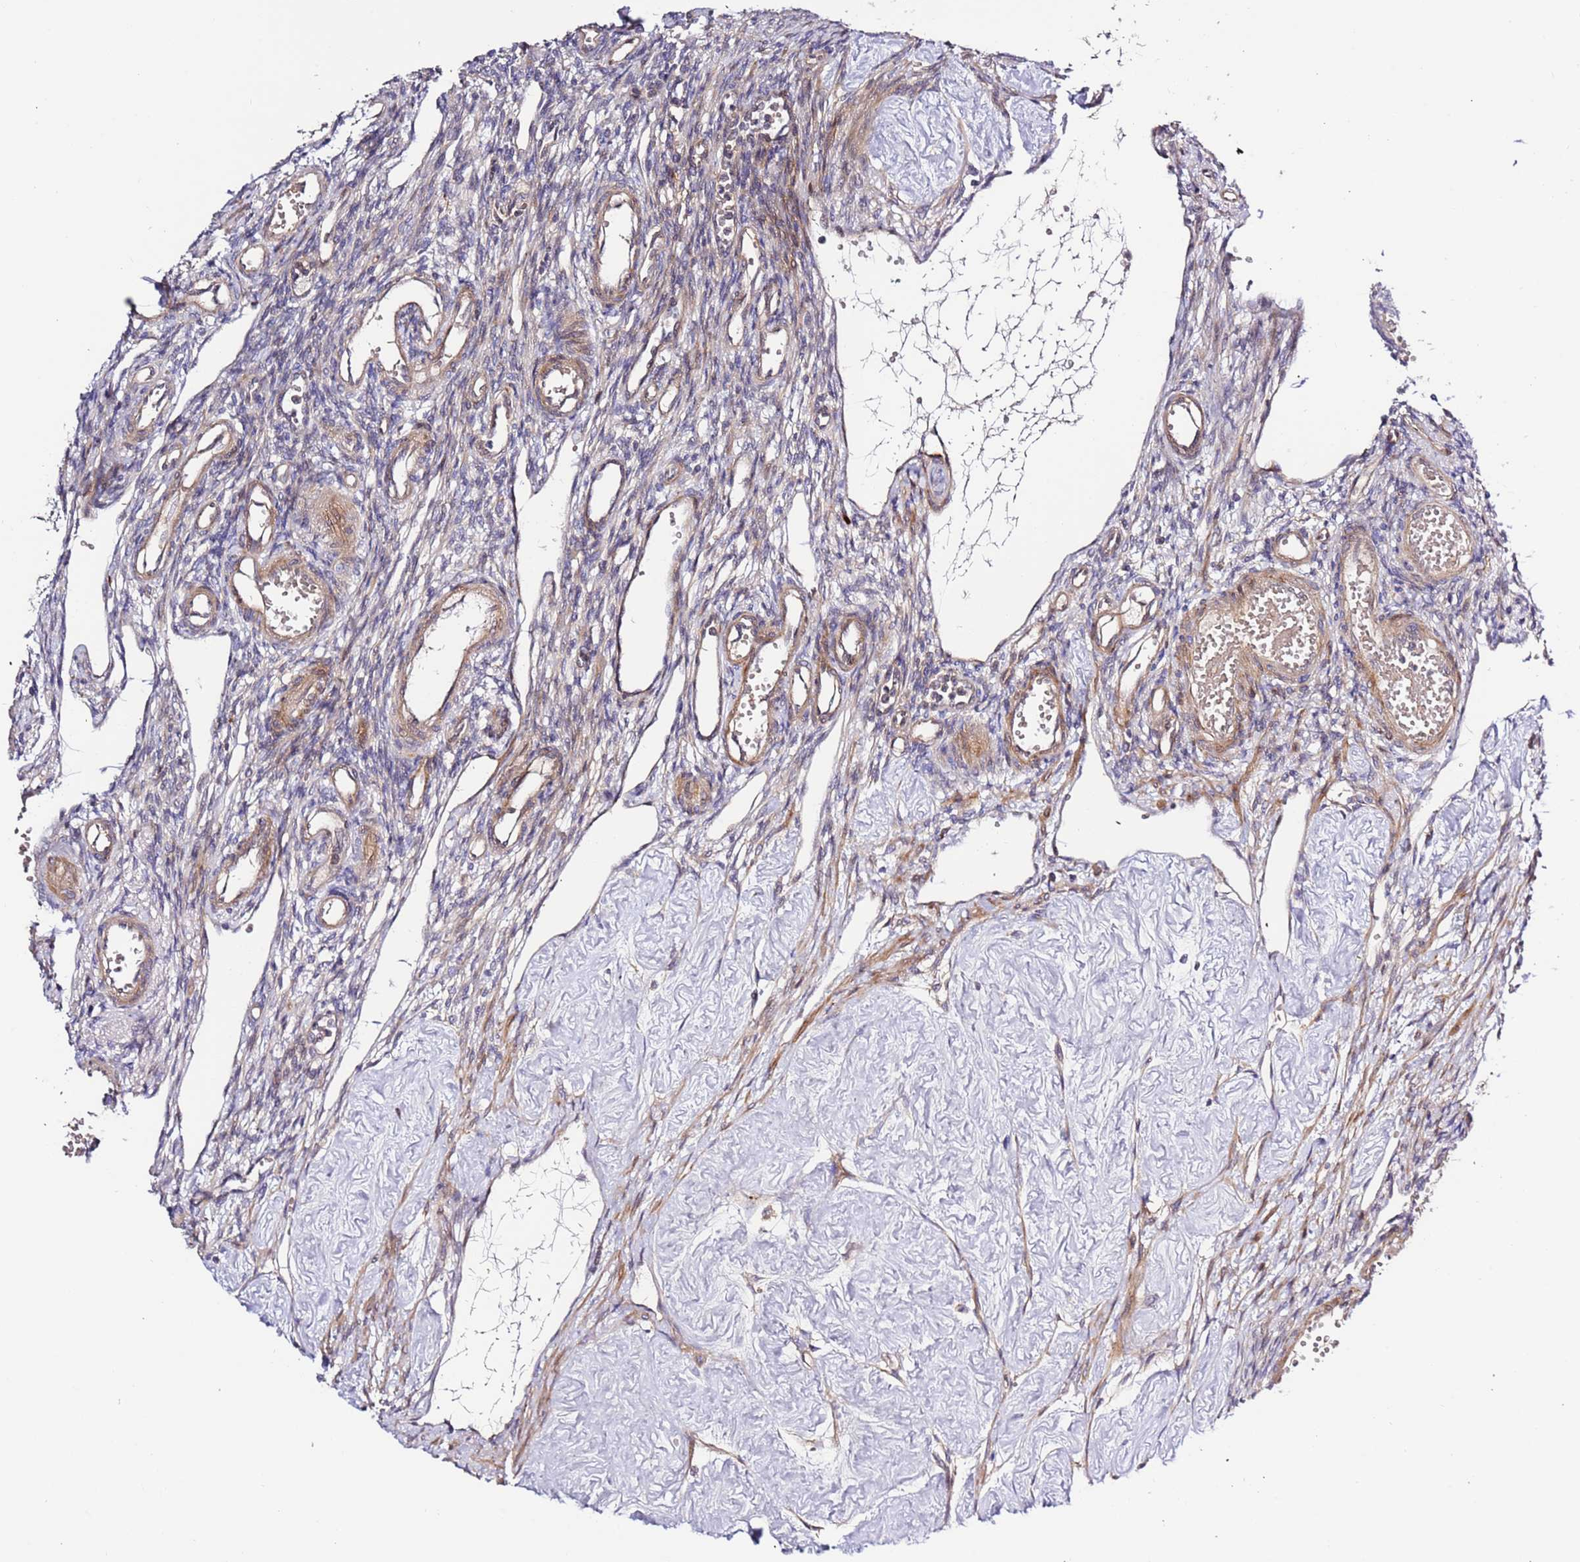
{"staining": {"intensity": "weak", "quantity": "25%-75%", "location": "cytoplasmic/membranous"}, "tissue": "ovary", "cell_type": "Follicle cells", "image_type": "normal", "snomed": [{"axis": "morphology", "description": "Normal tissue, NOS"}, {"axis": "morphology", "description": "Cyst, NOS"}, {"axis": "topography", "description": "Ovary"}], "caption": "IHC image of normal human ovary stained for a protein (brown), which demonstrates low levels of weak cytoplasmic/membranous staining in approximately 25%-75% of follicle cells.", "gene": "HSD17B7", "patient": {"sex": "female", "age": 33}}